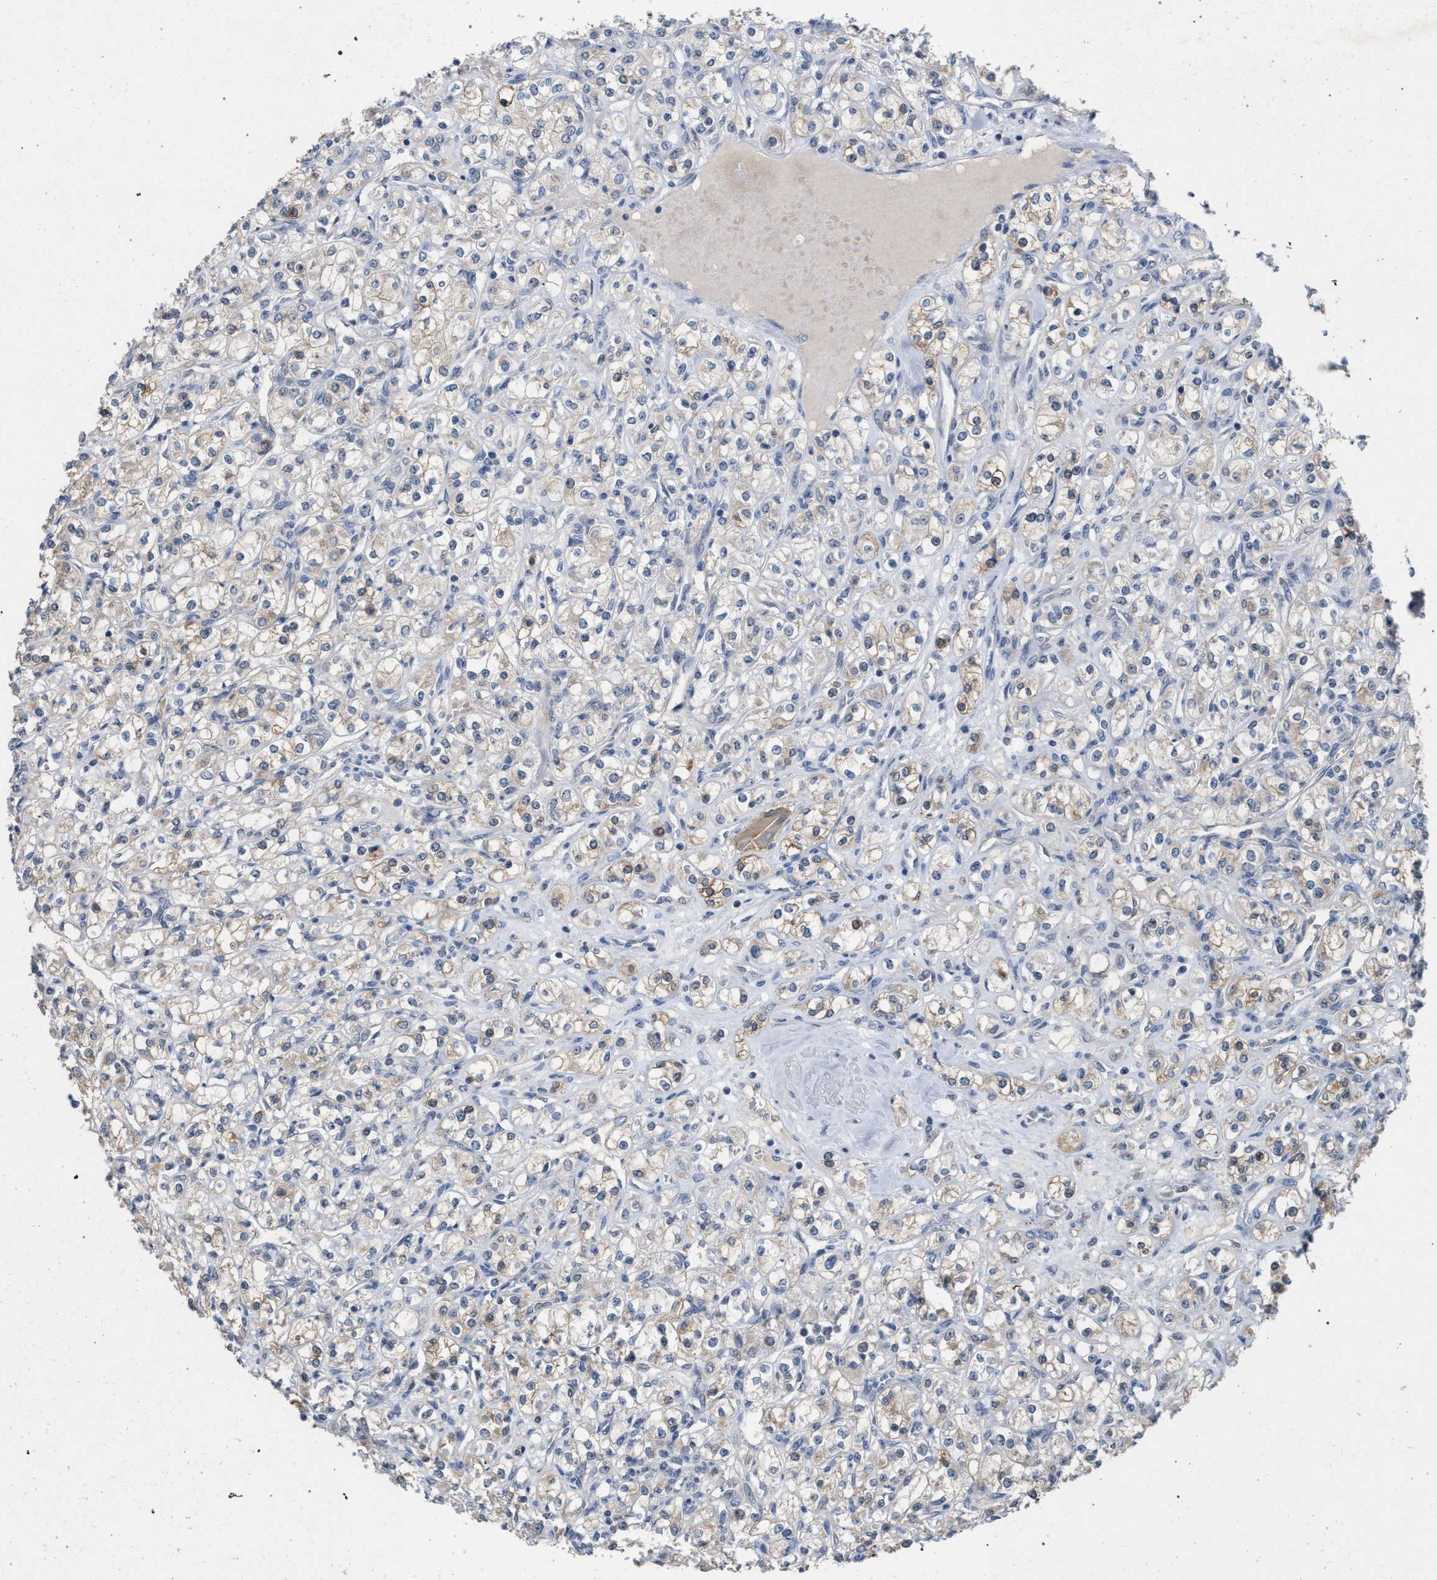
{"staining": {"intensity": "weak", "quantity": "25%-75%", "location": "cytoplasmic/membranous"}, "tissue": "renal cancer", "cell_type": "Tumor cells", "image_type": "cancer", "snomed": [{"axis": "morphology", "description": "Adenocarcinoma, NOS"}, {"axis": "topography", "description": "Kidney"}], "caption": "A photomicrograph showing weak cytoplasmic/membranous staining in approximately 25%-75% of tumor cells in renal cancer, as visualized by brown immunohistochemical staining.", "gene": "TECPR1", "patient": {"sex": "male", "age": 77}}